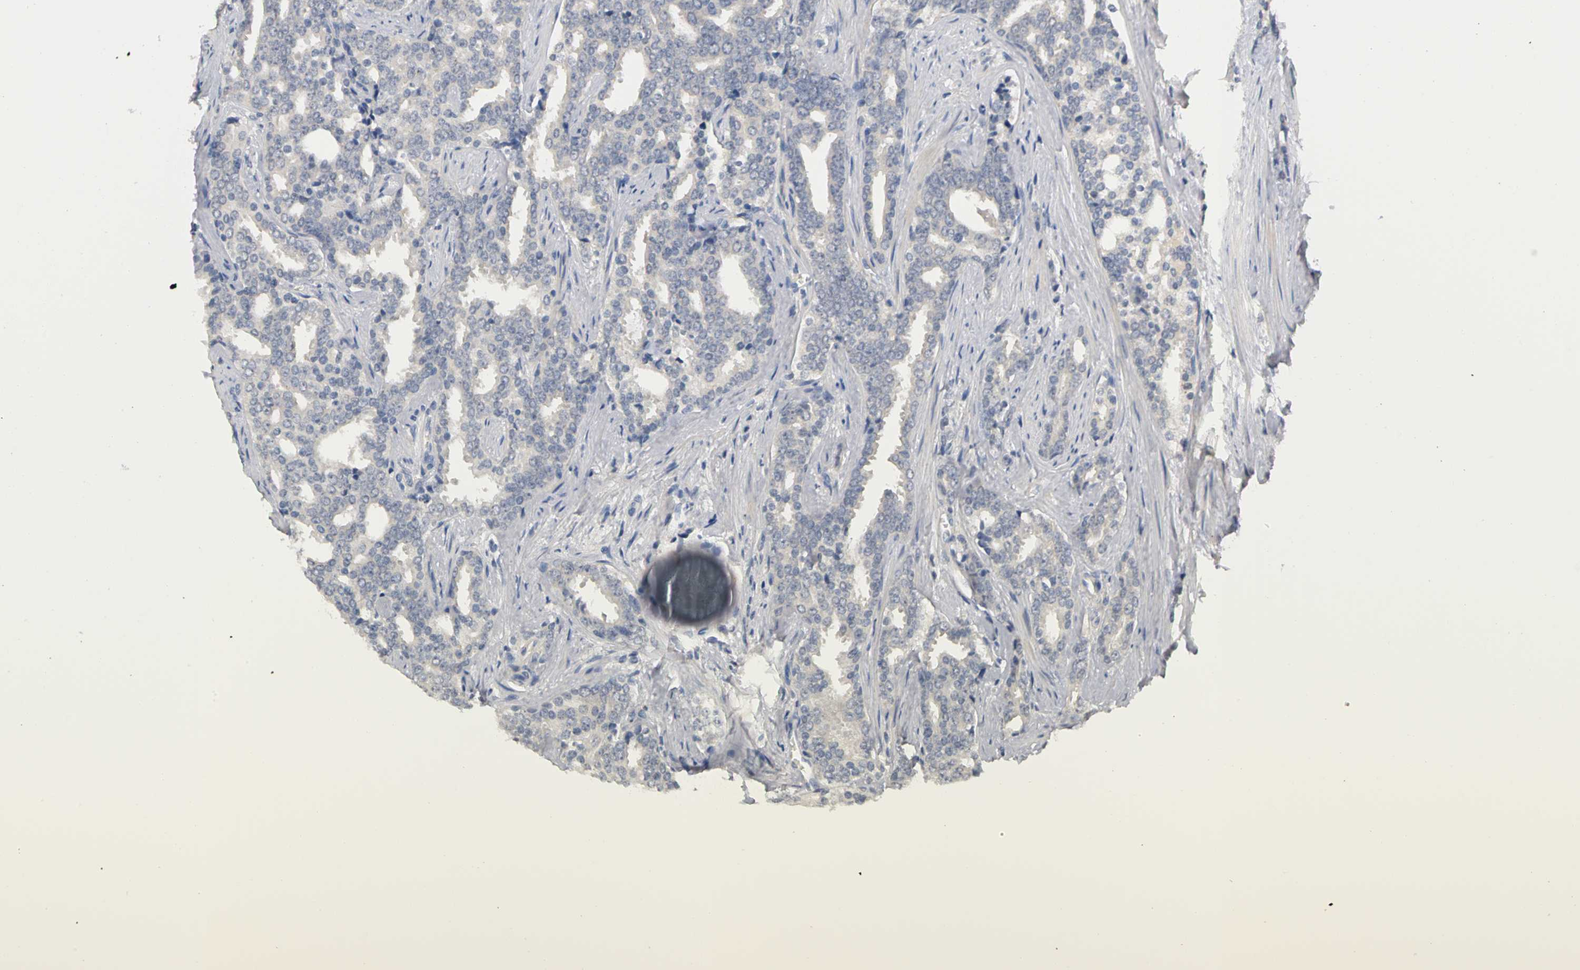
{"staining": {"intensity": "negative", "quantity": "none", "location": "none"}, "tissue": "prostate cancer", "cell_type": "Tumor cells", "image_type": "cancer", "snomed": [{"axis": "morphology", "description": "Adenocarcinoma, High grade"}, {"axis": "topography", "description": "Prostate"}], "caption": "Immunohistochemical staining of human prostate cancer (high-grade adenocarcinoma) exhibits no significant positivity in tumor cells.", "gene": "PGR", "patient": {"sex": "male", "age": 67}}